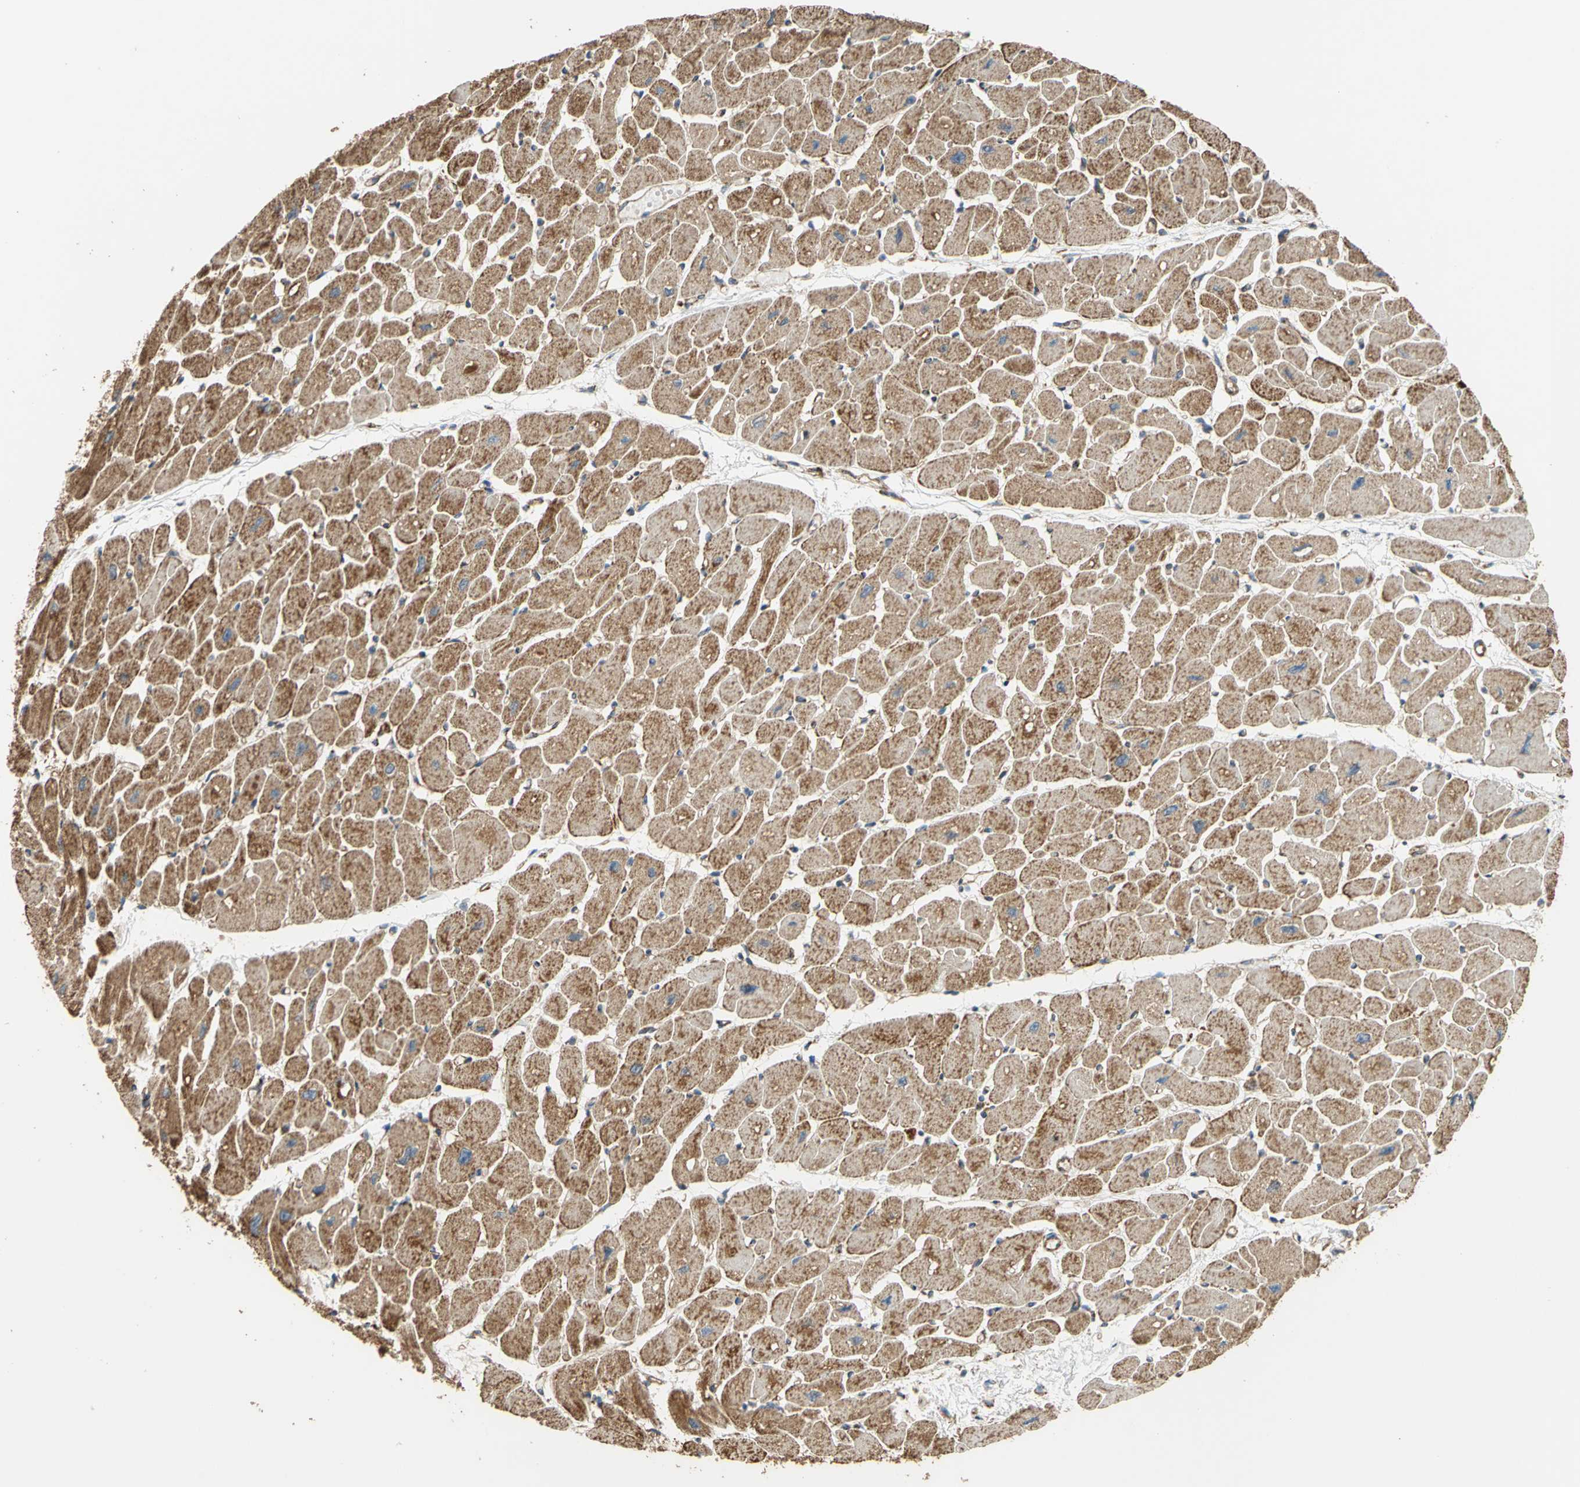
{"staining": {"intensity": "moderate", "quantity": ">75%", "location": "cytoplasmic/membranous"}, "tissue": "heart muscle", "cell_type": "Cardiomyocytes", "image_type": "normal", "snomed": [{"axis": "morphology", "description": "Normal tissue, NOS"}, {"axis": "topography", "description": "Heart"}], "caption": "Immunohistochemistry image of benign heart muscle stained for a protein (brown), which displays medium levels of moderate cytoplasmic/membranous positivity in approximately >75% of cardiomyocytes.", "gene": "MRPS22", "patient": {"sex": "female", "age": 54}}